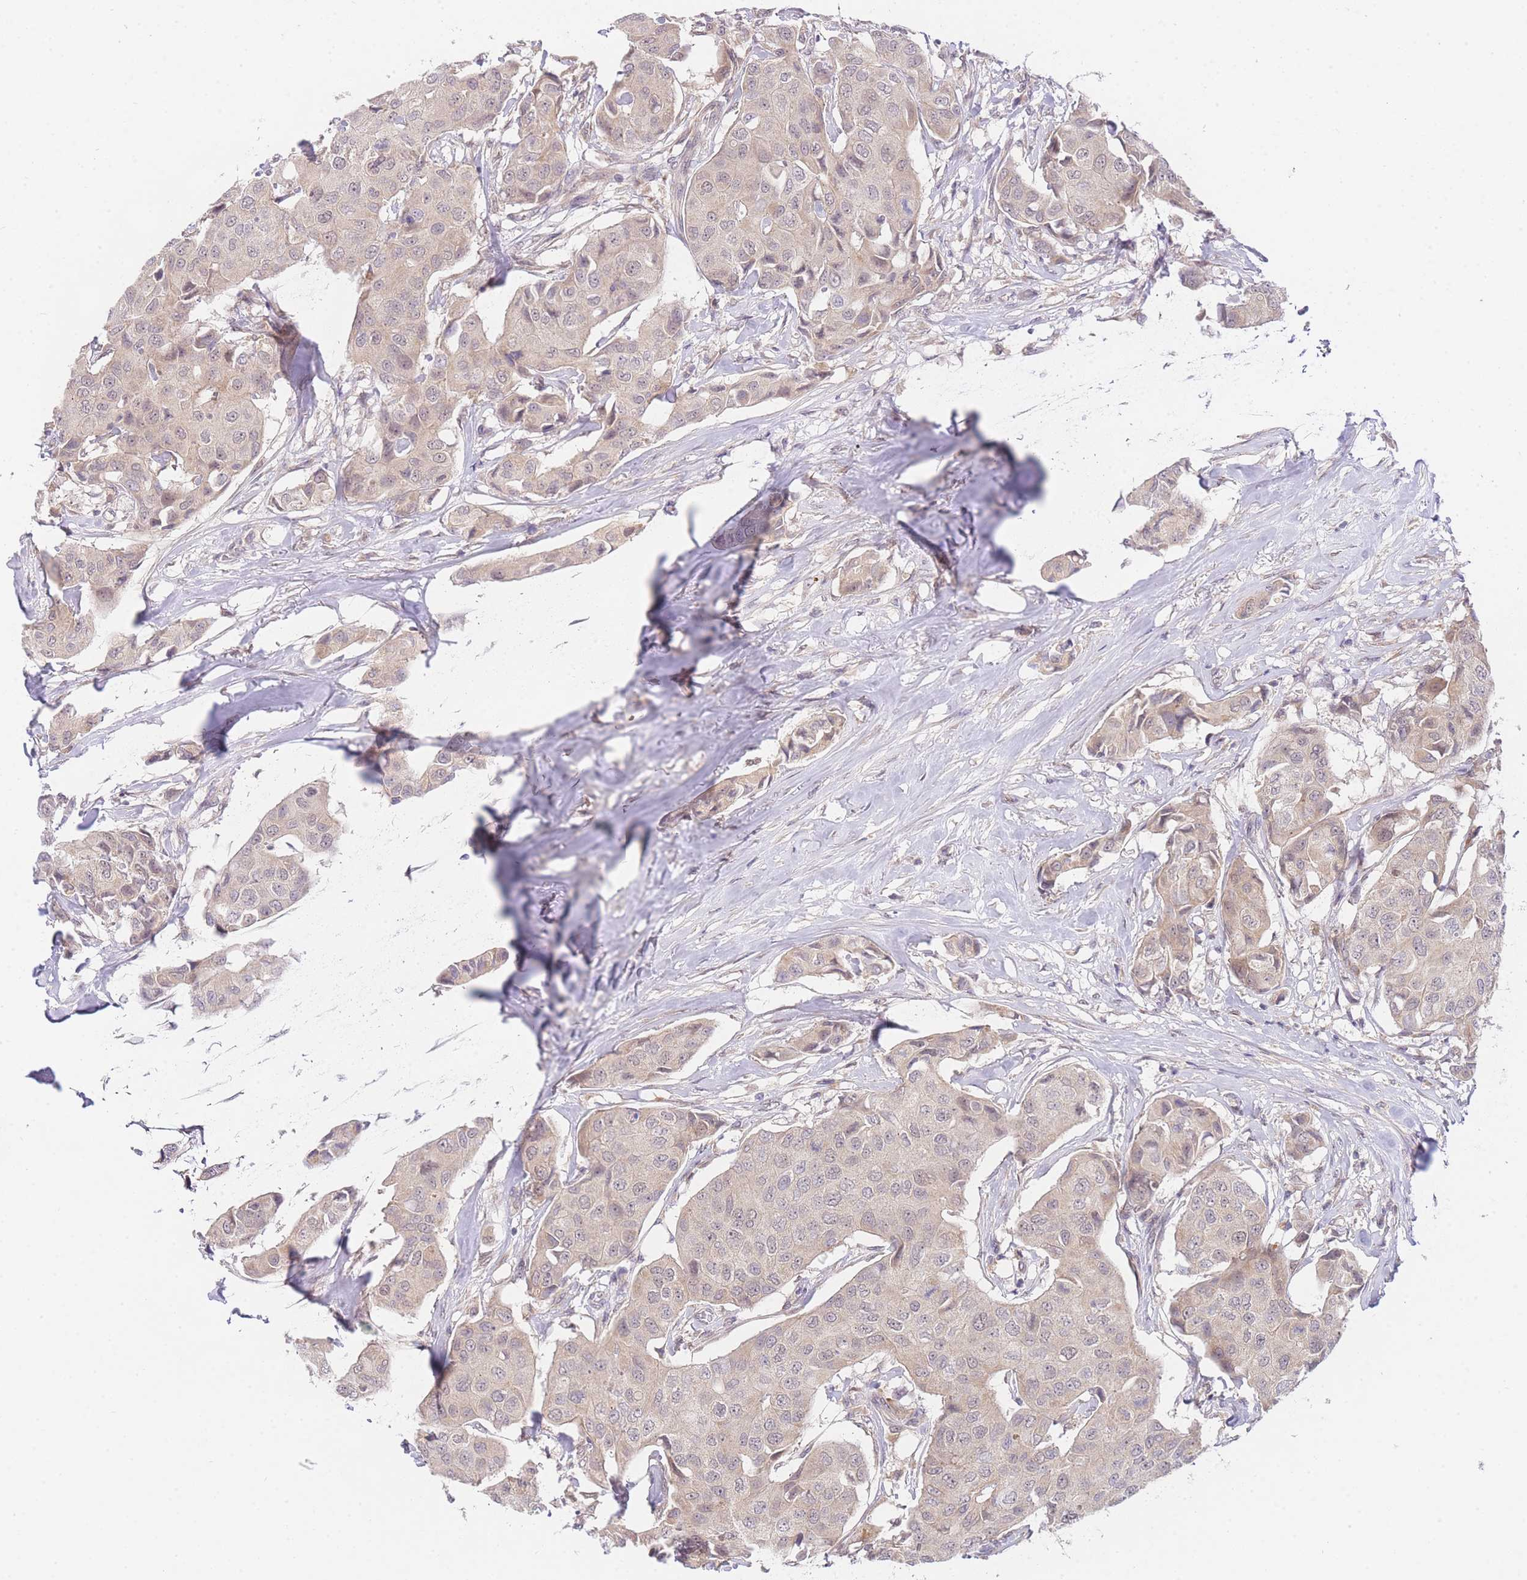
{"staining": {"intensity": "negative", "quantity": "none", "location": "none"}, "tissue": "breast cancer", "cell_type": "Tumor cells", "image_type": "cancer", "snomed": [{"axis": "morphology", "description": "Duct carcinoma"}, {"axis": "topography", "description": "Breast"}], "caption": "An immunohistochemistry (IHC) micrograph of breast cancer is shown. There is no staining in tumor cells of breast cancer. (Brightfield microscopy of DAB (3,3'-diaminobenzidine) immunohistochemistry at high magnification).", "gene": "SLC25A33", "patient": {"sex": "female", "age": 80}}